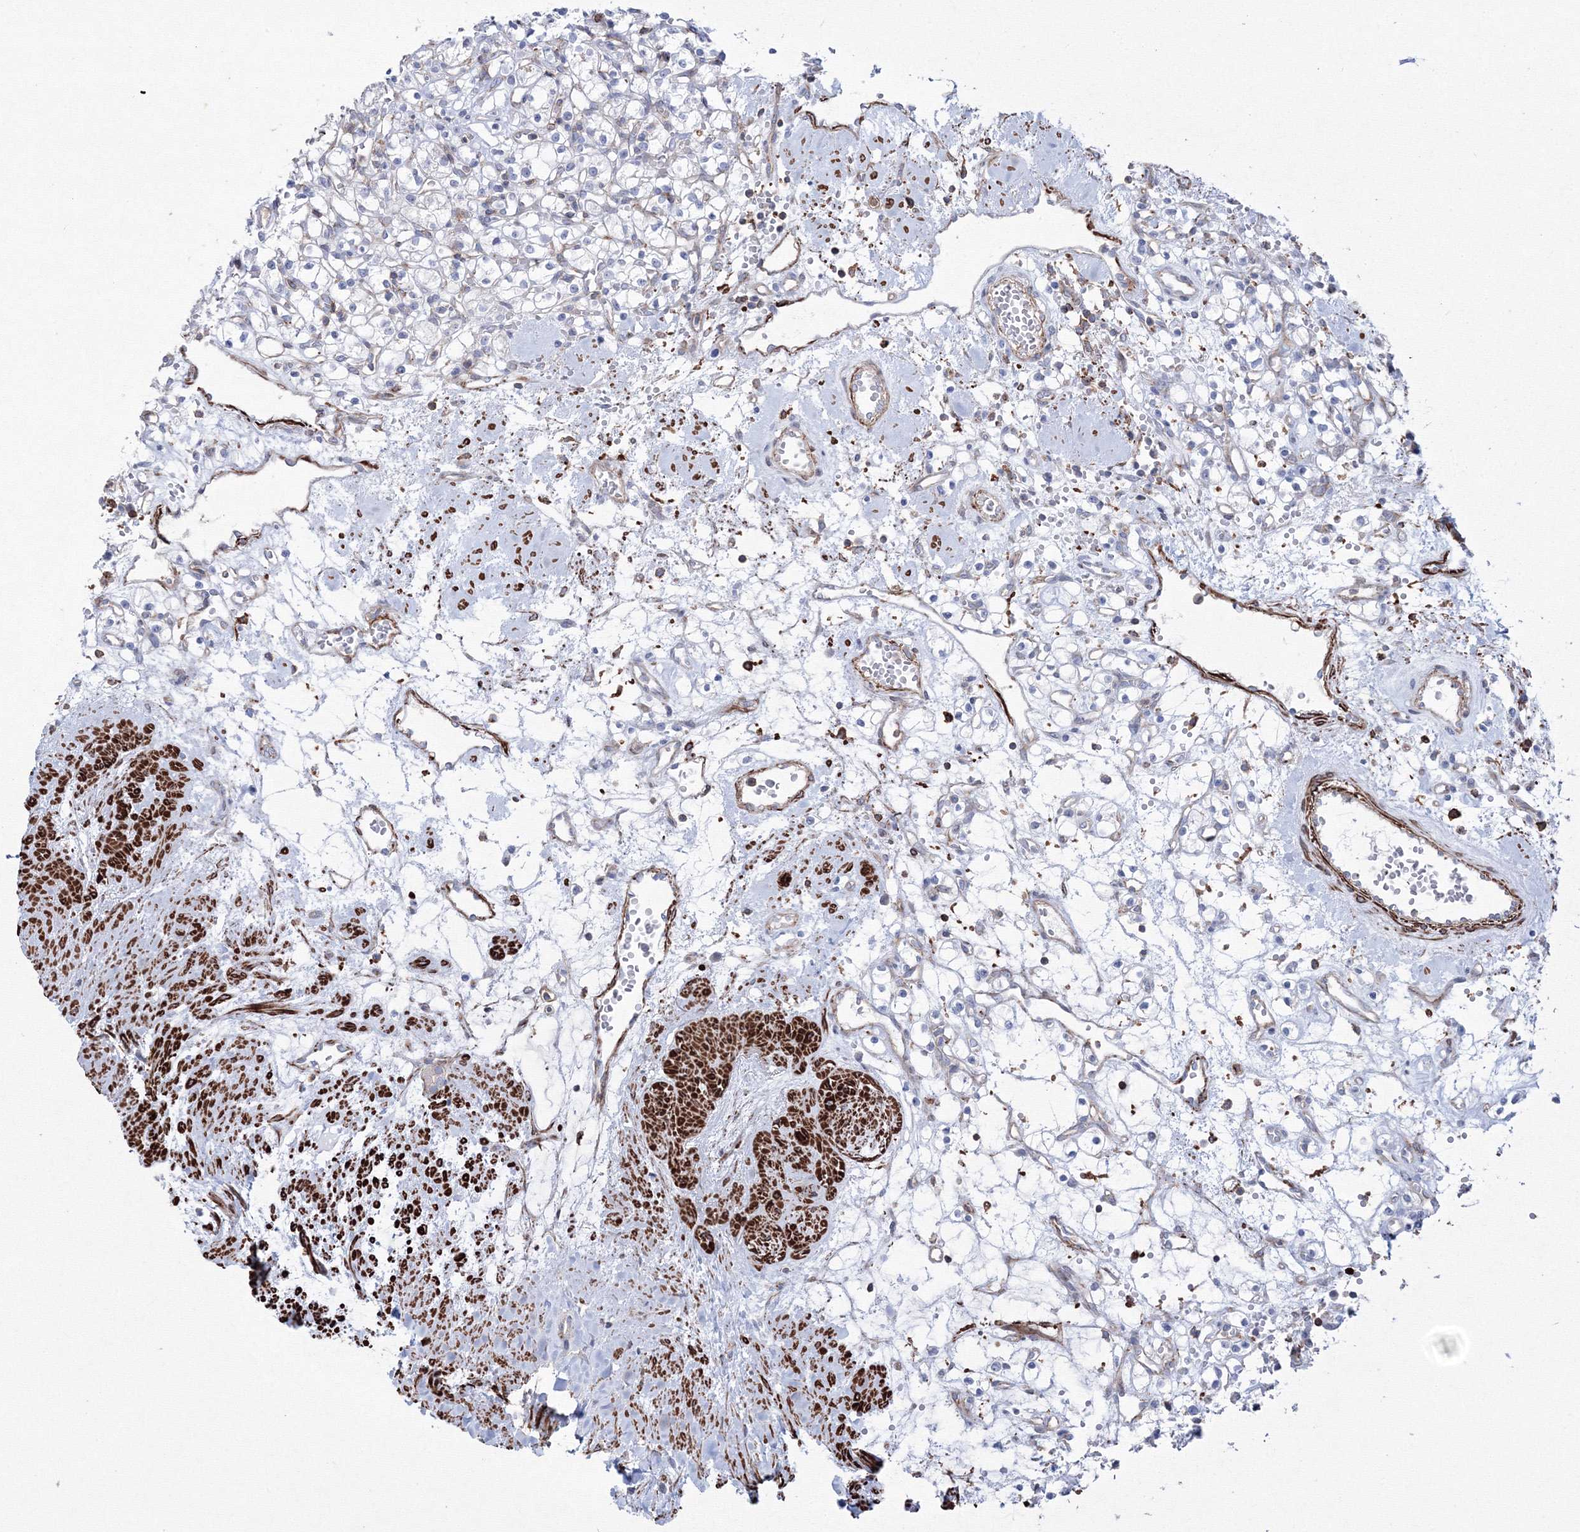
{"staining": {"intensity": "negative", "quantity": "none", "location": "none"}, "tissue": "renal cancer", "cell_type": "Tumor cells", "image_type": "cancer", "snomed": [{"axis": "morphology", "description": "Adenocarcinoma, NOS"}, {"axis": "topography", "description": "Kidney"}], "caption": "Human renal cancer stained for a protein using IHC demonstrates no expression in tumor cells.", "gene": "GPR82", "patient": {"sex": "female", "age": 59}}